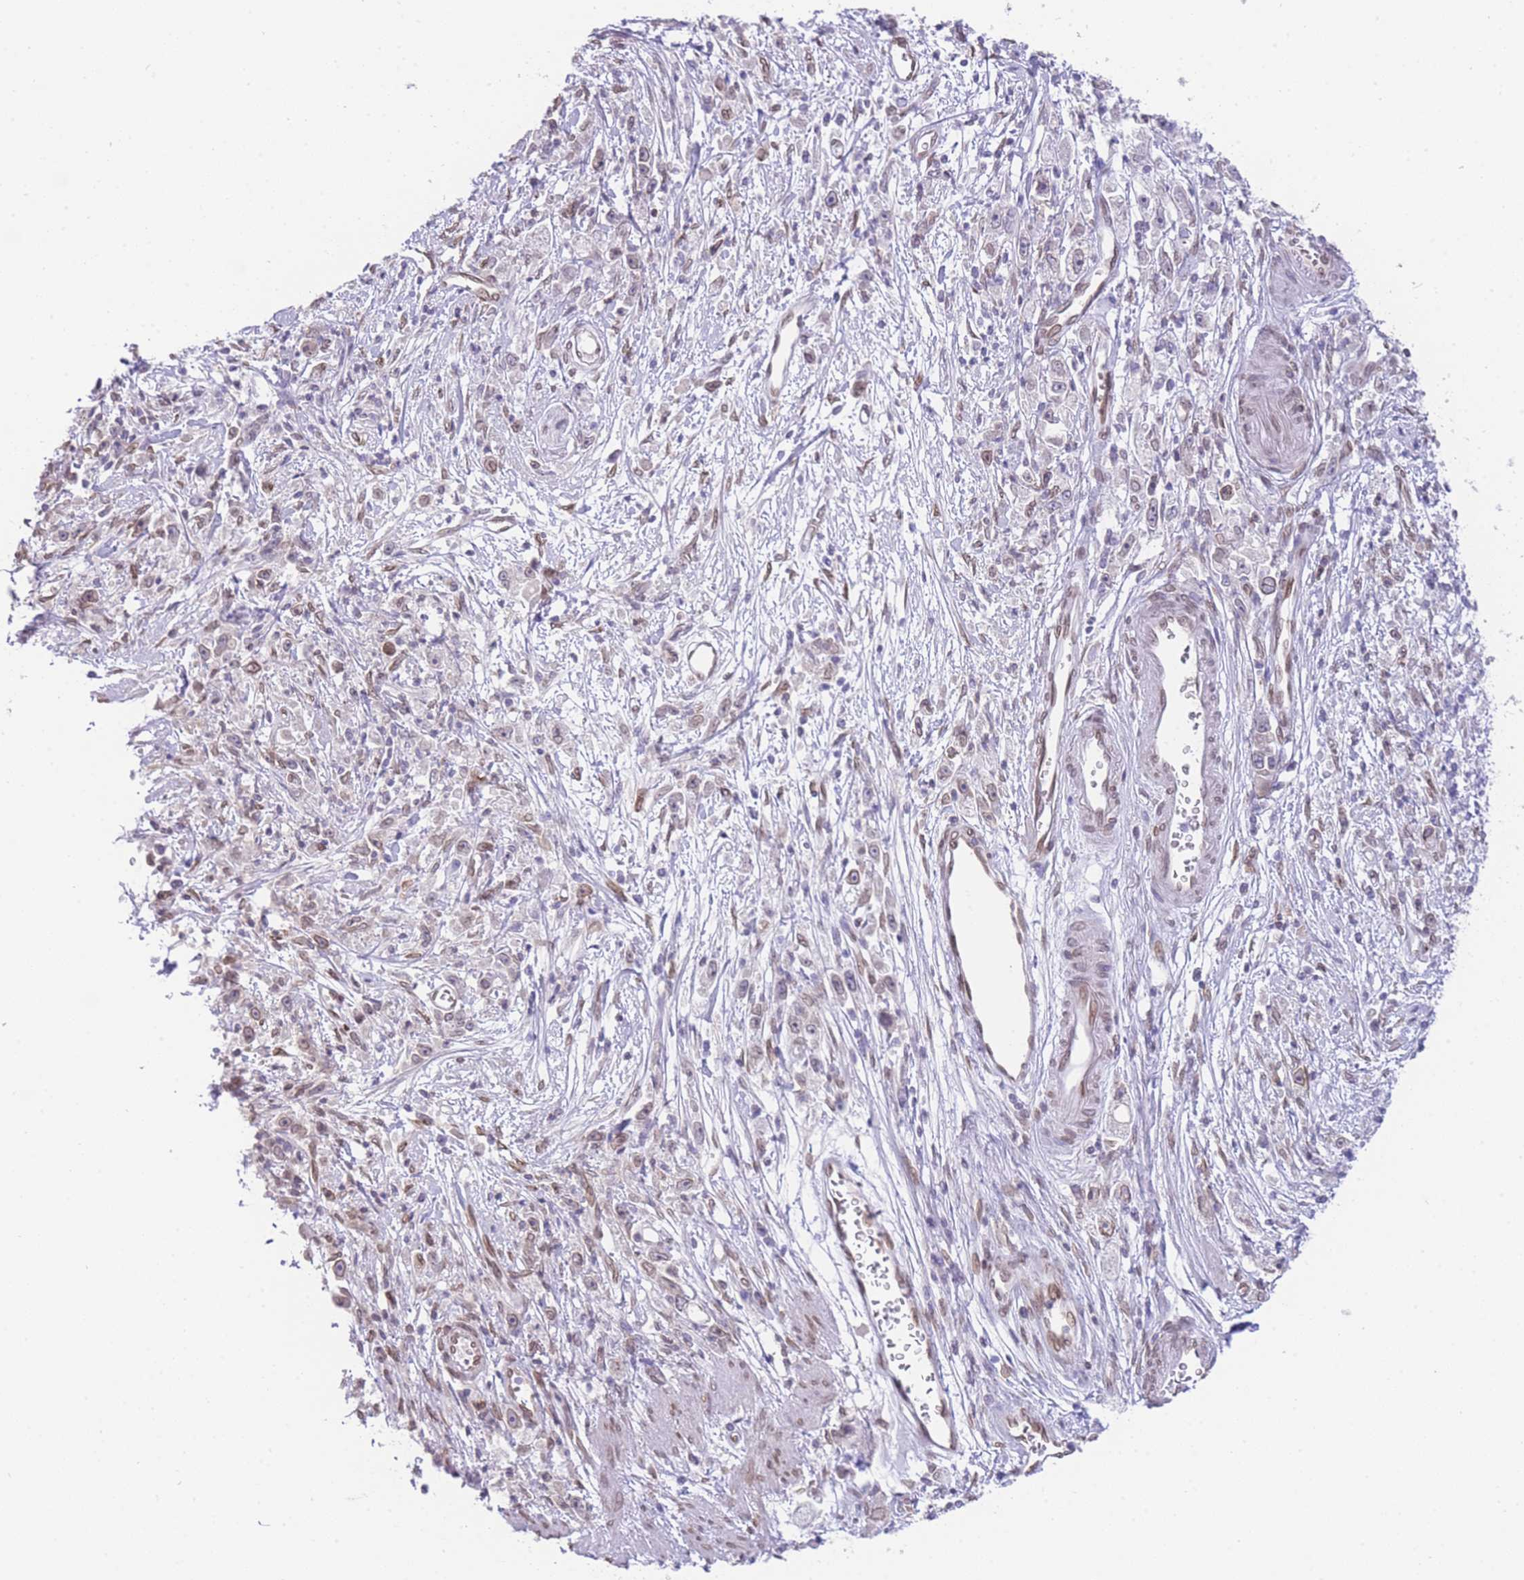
{"staining": {"intensity": "weak", "quantity": ">75%", "location": "cytoplasmic/membranous,nuclear"}, "tissue": "stomach cancer", "cell_type": "Tumor cells", "image_type": "cancer", "snomed": [{"axis": "morphology", "description": "Adenocarcinoma, NOS"}, {"axis": "topography", "description": "Stomach"}], "caption": "This micrograph reveals immunohistochemistry staining of human stomach cancer, with low weak cytoplasmic/membranous and nuclear expression in about >75% of tumor cells.", "gene": "OR10AD1", "patient": {"sex": "female", "age": 59}}